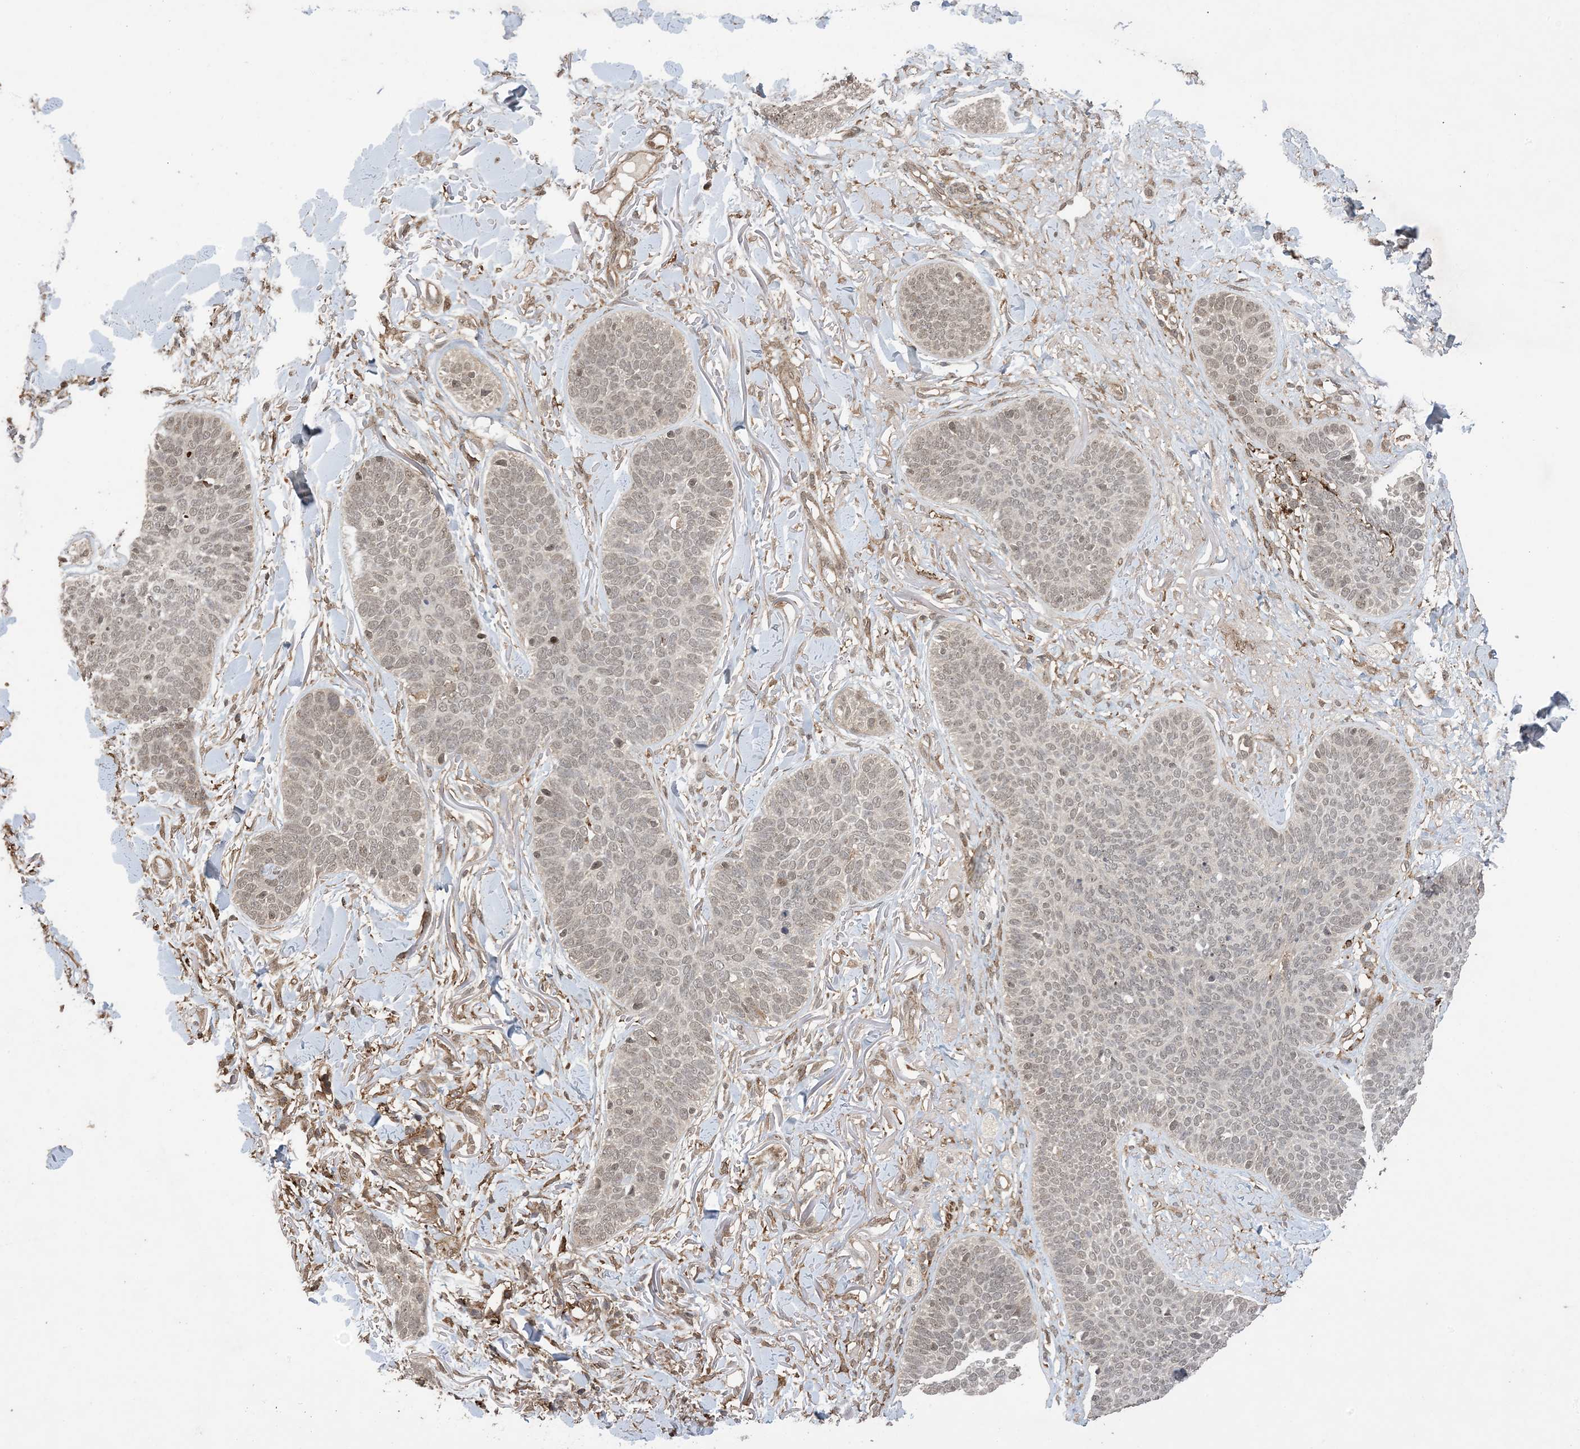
{"staining": {"intensity": "weak", "quantity": ">75%", "location": "nuclear"}, "tissue": "skin cancer", "cell_type": "Tumor cells", "image_type": "cancer", "snomed": [{"axis": "morphology", "description": "Basal cell carcinoma"}, {"axis": "topography", "description": "Skin"}], "caption": "The histopathology image displays a brown stain indicating the presence of a protein in the nuclear of tumor cells in skin basal cell carcinoma.", "gene": "ZNF511", "patient": {"sex": "male", "age": 85}}